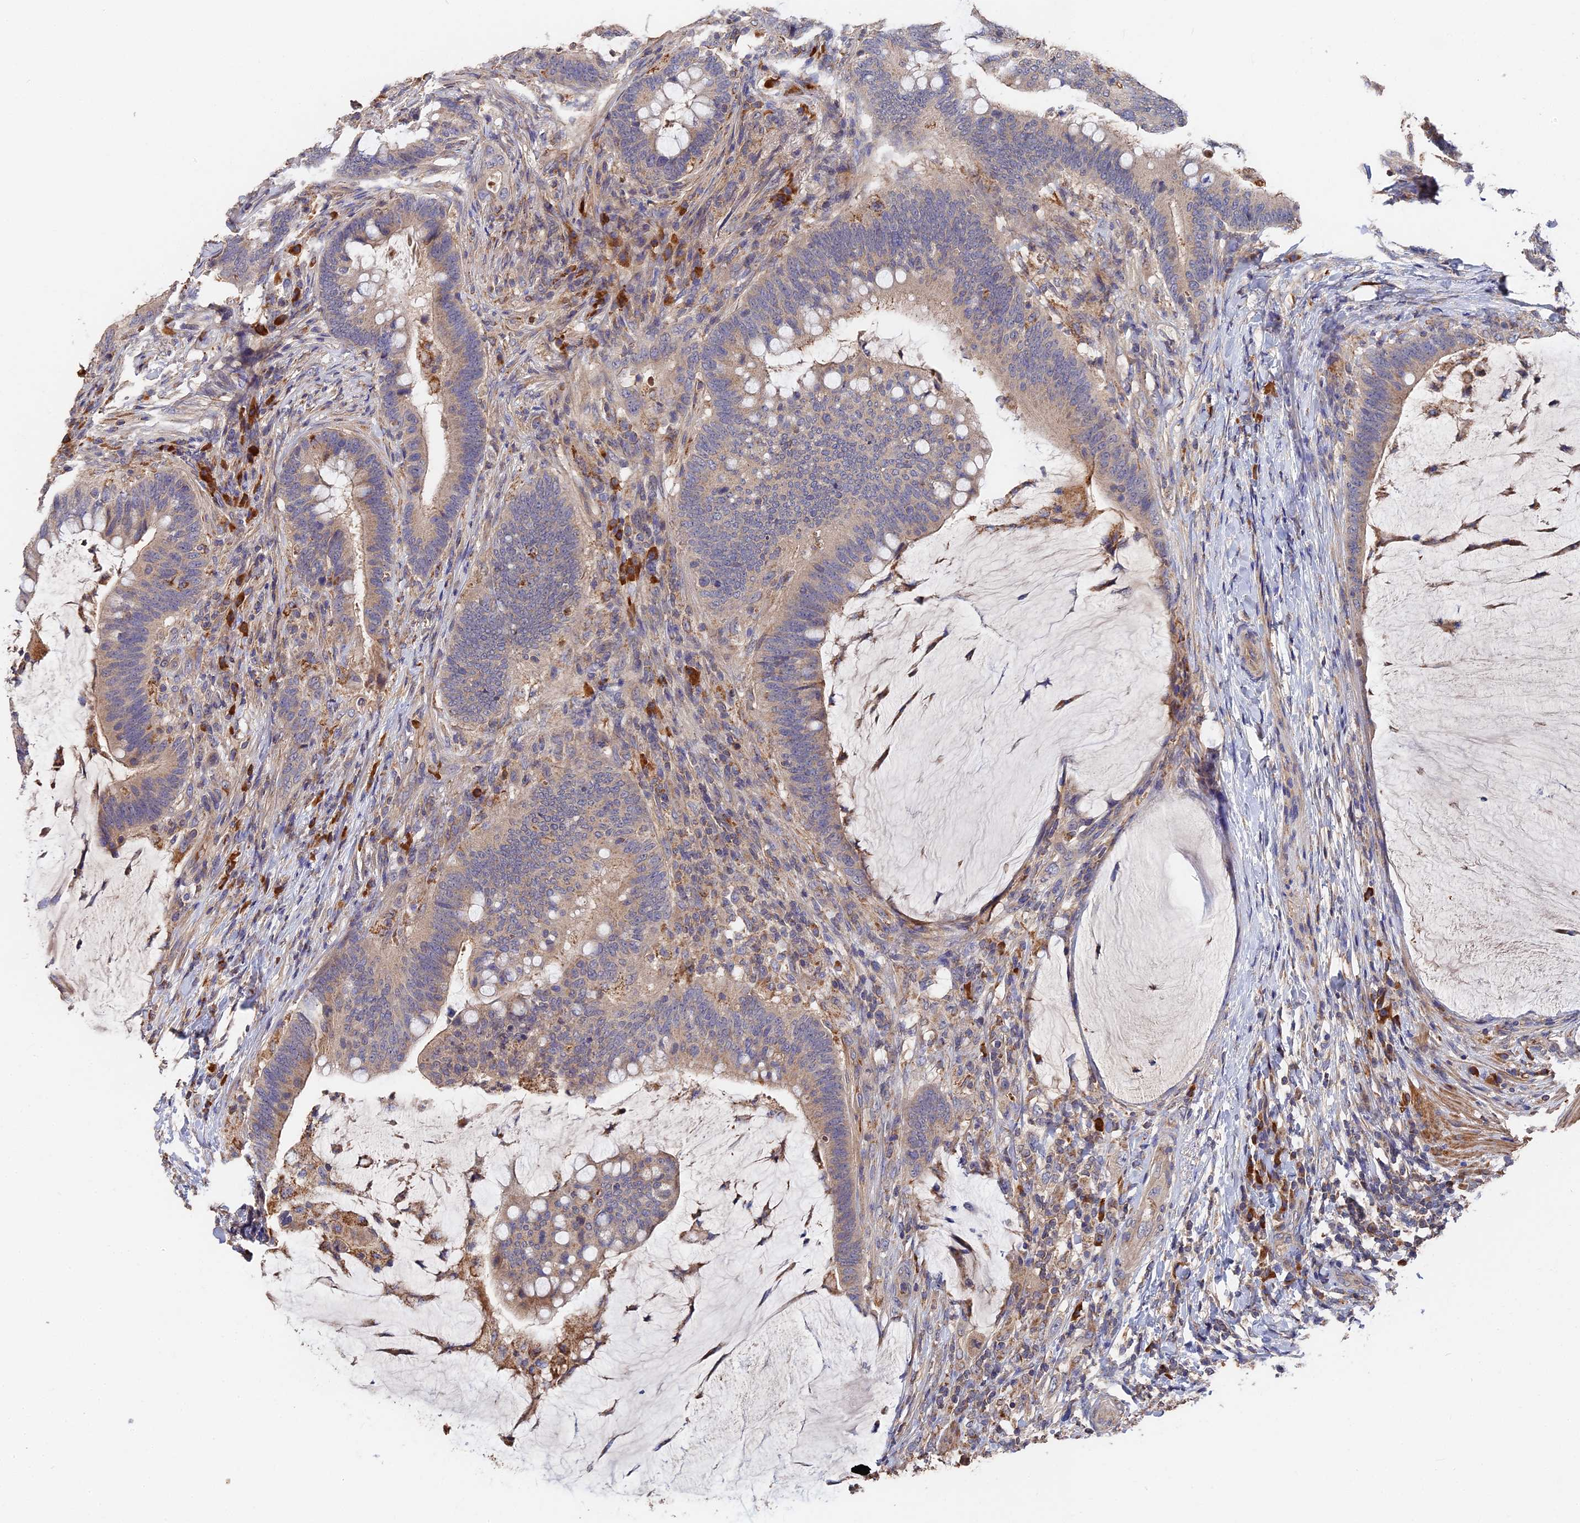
{"staining": {"intensity": "weak", "quantity": ">75%", "location": "cytoplasmic/membranous"}, "tissue": "colorectal cancer", "cell_type": "Tumor cells", "image_type": "cancer", "snomed": [{"axis": "morphology", "description": "Adenocarcinoma, NOS"}, {"axis": "topography", "description": "Colon"}], "caption": "Tumor cells reveal low levels of weak cytoplasmic/membranous staining in approximately >75% of cells in human colorectal cancer (adenocarcinoma).", "gene": "DHRS11", "patient": {"sex": "female", "age": 66}}